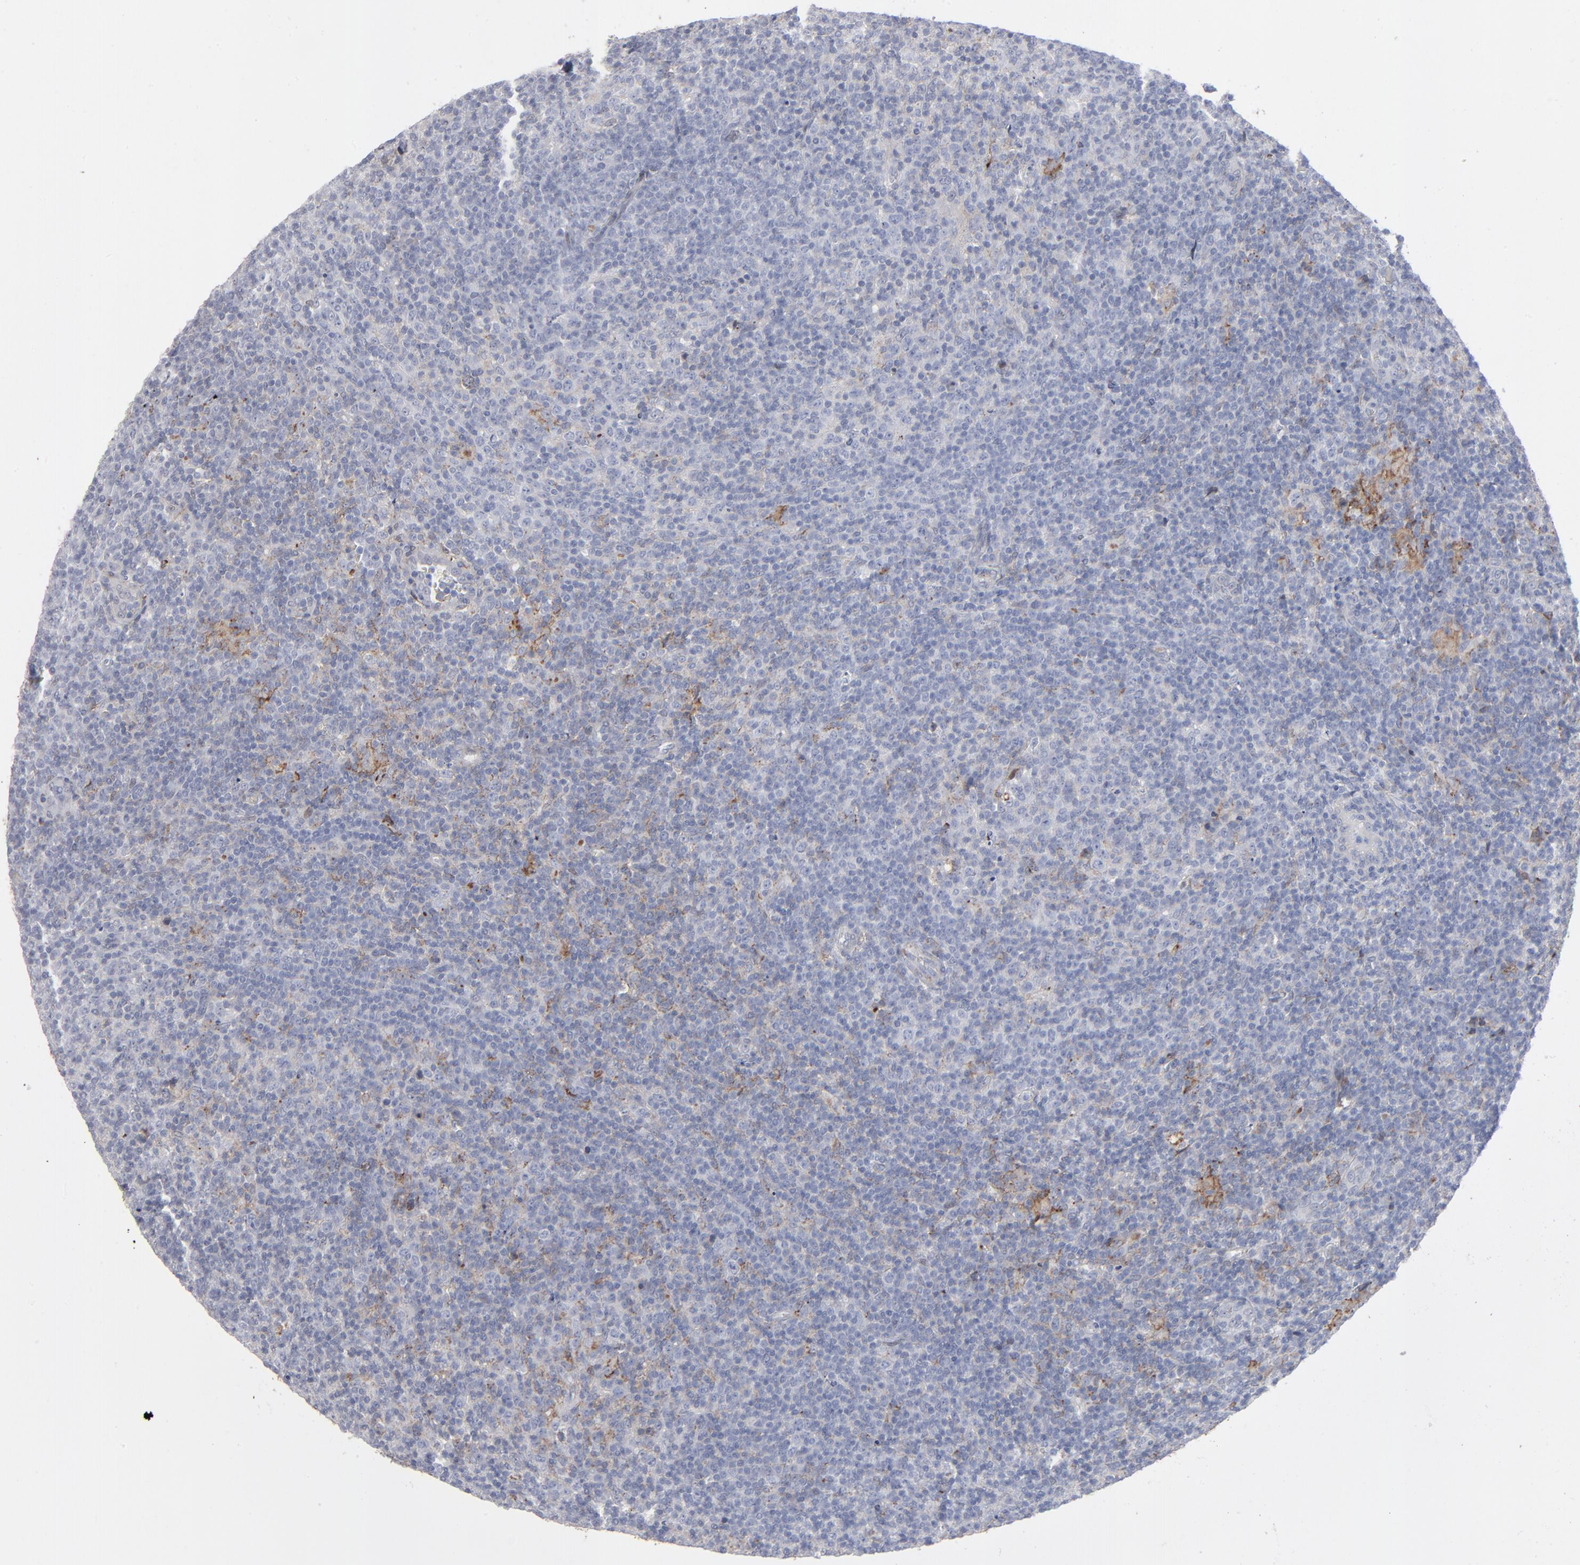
{"staining": {"intensity": "moderate", "quantity": "25%-75%", "location": "cytoplasmic/membranous"}, "tissue": "lymphoma", "cell_type": "Tumor cells", "image_type": "cancer", "snomed": [{"axis": "morphology", "description": "Malignant lymphoma, non-Hodgkin's type, Low grade"}, {"axis": "topography", "description": "Lymph node"}], "caption": "A high-resolution image shows immunohistochemistry (IHC) staining of lymphoma, which shows moderate cytoplasmic/membranous positivity in about 25%-75% of tumor cells.", "gene": "ANXA5", "patient": {"sex": "male", "age": 70}}